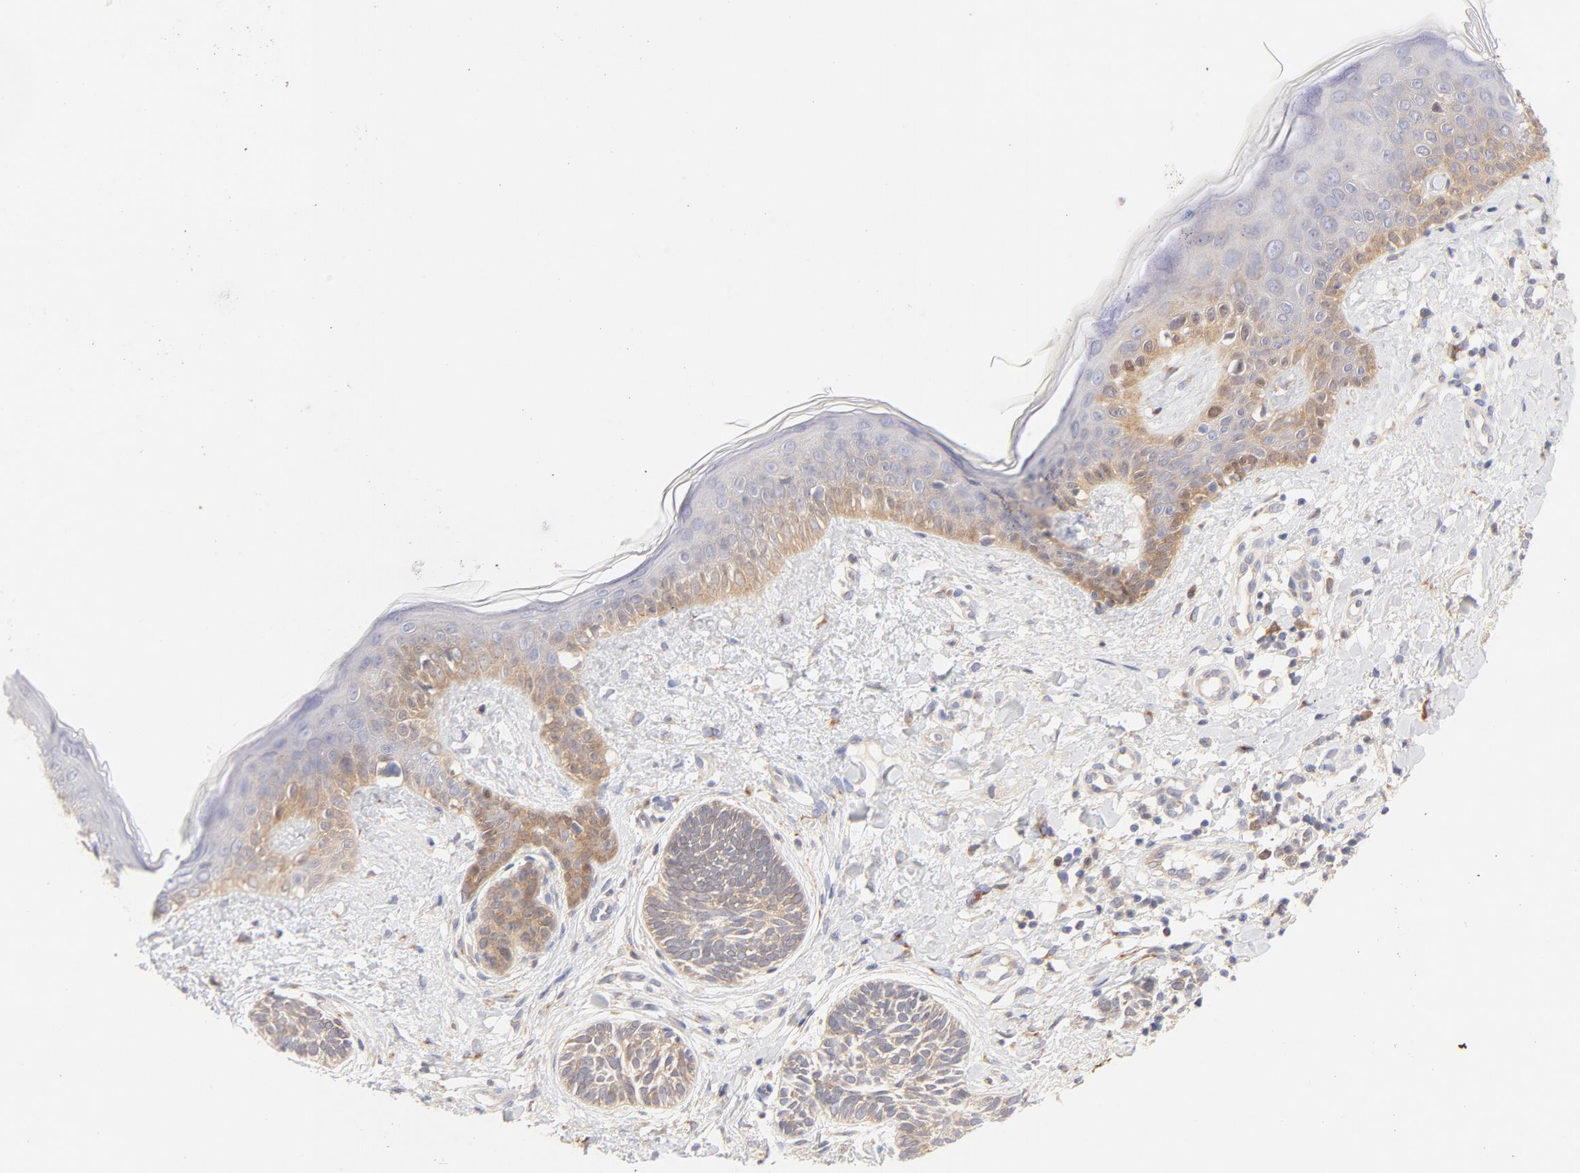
{"staining": {"intensity": "moderate", "quantity": ">75%", "location": "cytoplasmic/membranous"}, "tissue": "skin cancer", "cell_type": "Tumor cells", "image_type": "cancer", "snomed": [{"axis": "morphology", "description": "Normal tissue, NOS"}, {"axis": "morphology", "description": "Basal cell carcinoma"}, {"axis": "topography", "description": "Skin"}], "caption": "Skin cancer (basal cell carcinoma) stained with immunohistochemistry demonstrates moderate cytoplasmic/membranous staining in about >75% of tumor cells.", "gene": "RPS6KA1", "patient": {"sex": "male", "age": 63}}